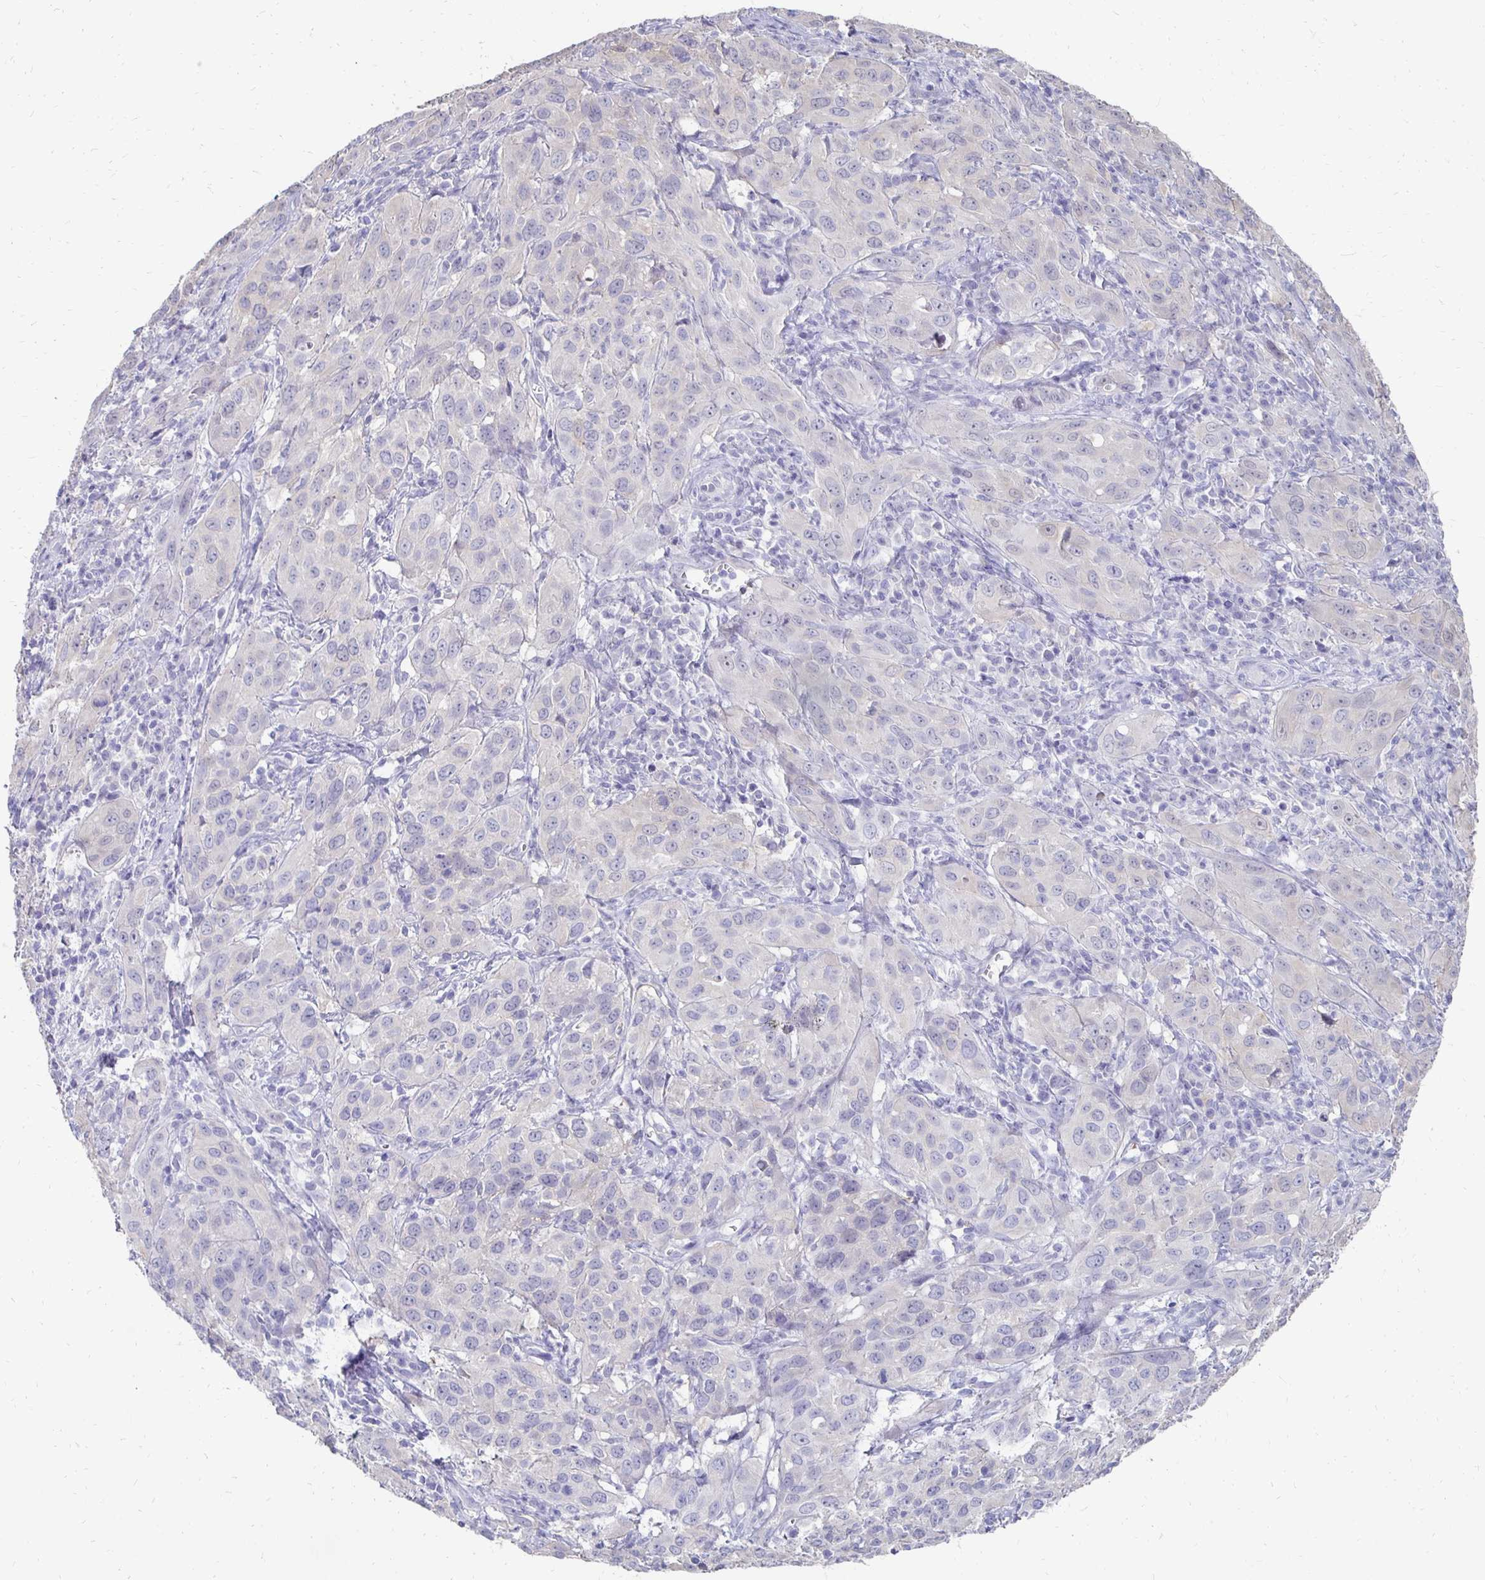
{"staining": {"intensity": "negative", "quantity": "none", "location": "none"}, "tissue": "cervical cancer", "cell_type": "Tumor cells", "image_type": "cancer", "snomed": [{"axis": "morphology", "description": "Normal tissue, NOS"}, {"axis": "morphology", "description": "Squamous cell carcinoma, NOS"}, {"axis": "topography", "description": "Cervix"}], "caption": "An immunohistochemistry (IHC) photomicrograph of squamous cell carcinoma (cervical) is shown. There is no staining in tumor cells of squamous cell carcinoma (cervical).", "gene": "SYCP3", "patient": {"sex": "female", "age": 51}}